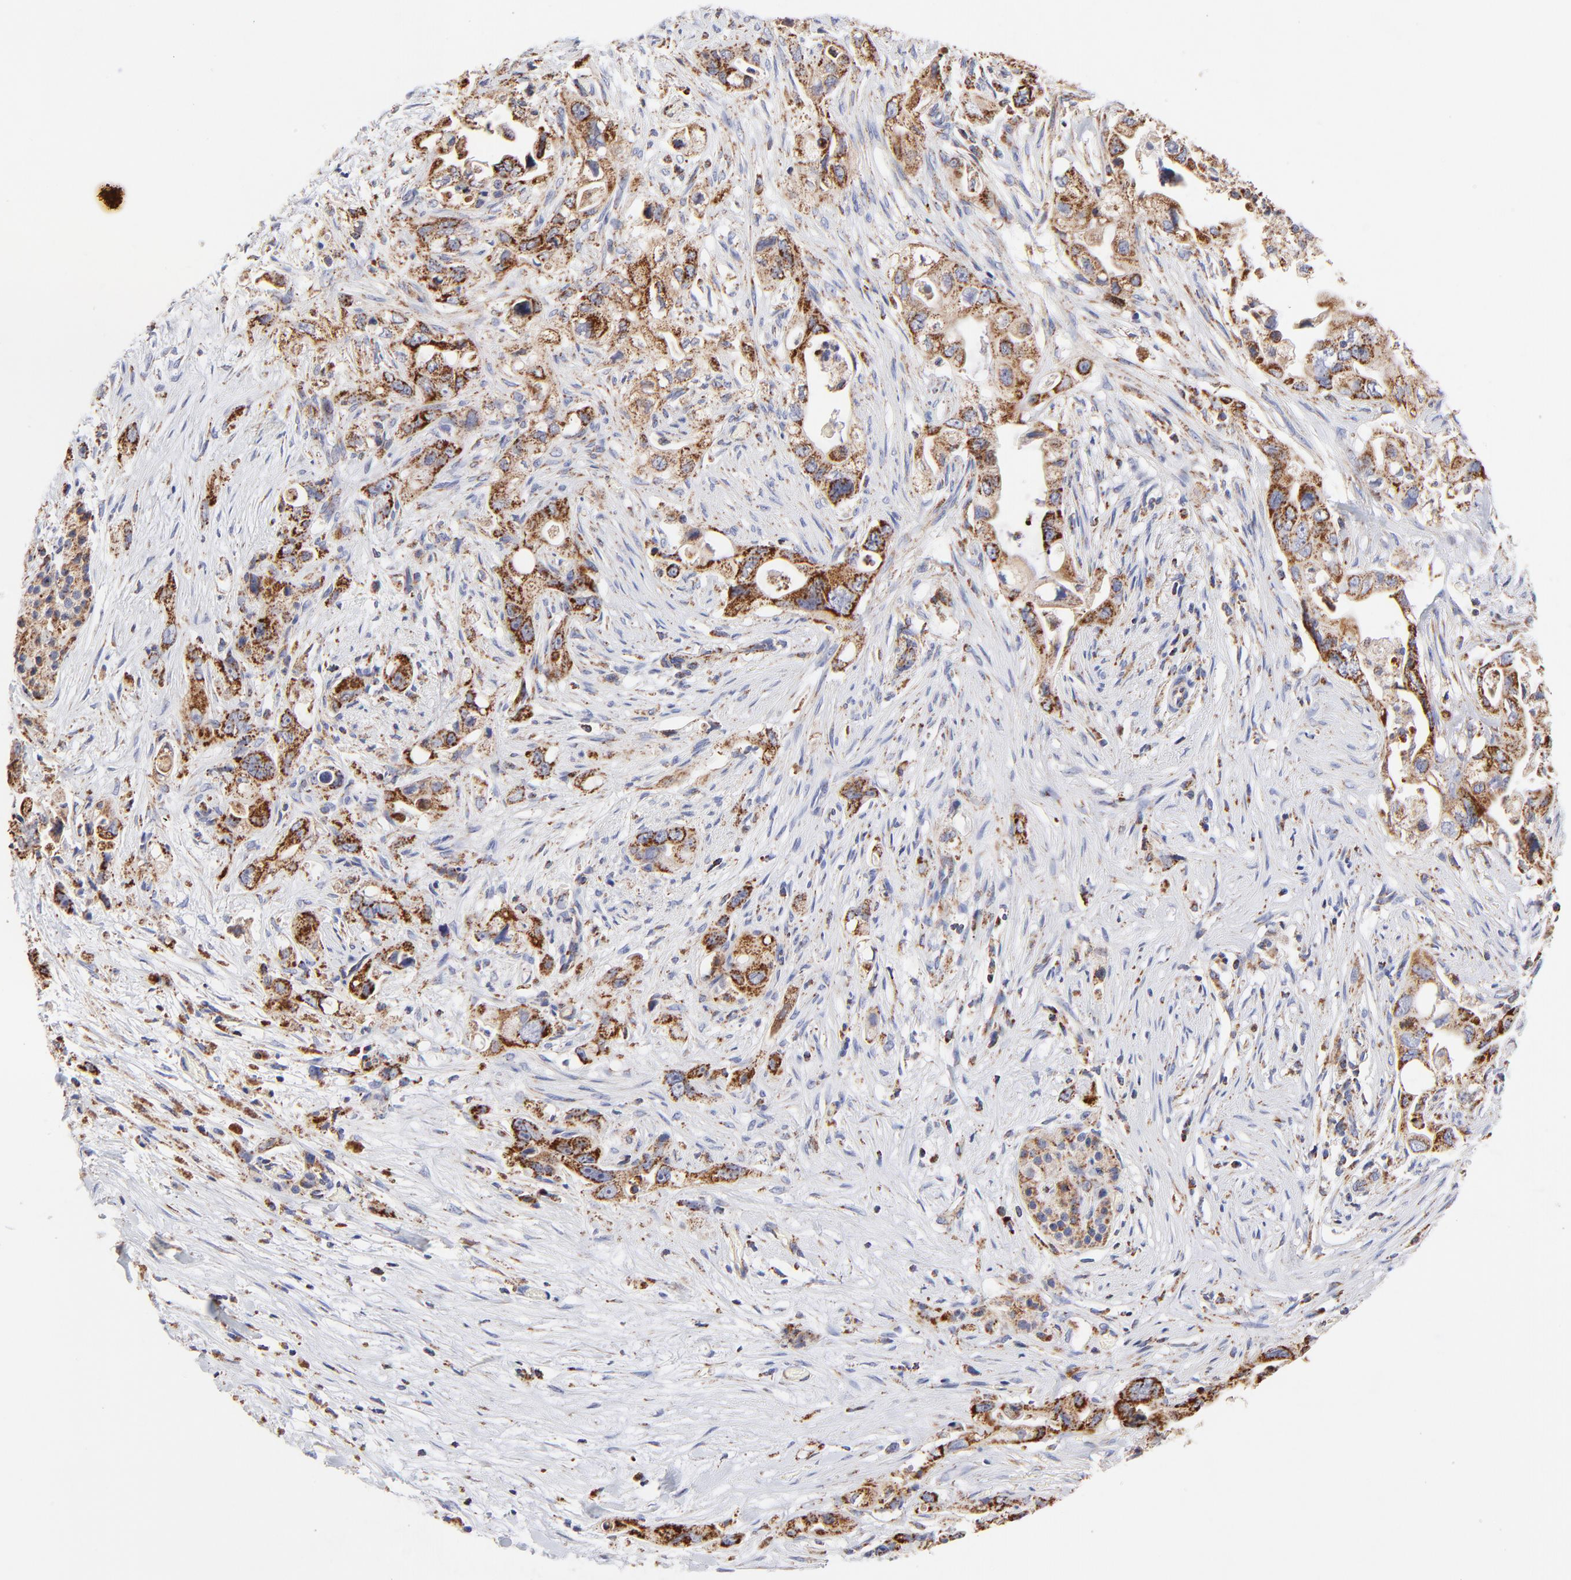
{"staining": {"intensity": "strong", "quantity": ">75%", "location": "cytoplasmic/membranous"}, "tissue": "pancreatic cancer", "cell_type": "Tumor cells", "image_type": "cancer", "snomed": [{"axis": "morphology", "description": "Normal tissue, NOS"}, {"axis": "topography", "description": "Pancreas"}], "caption": "A brown stain highlights strong cytoplasmic/membranous staining of a protein in pancreatic cancer tumor cells.", "gene": "SSBP1", "patient": {"sex": "male", "age": 42}}